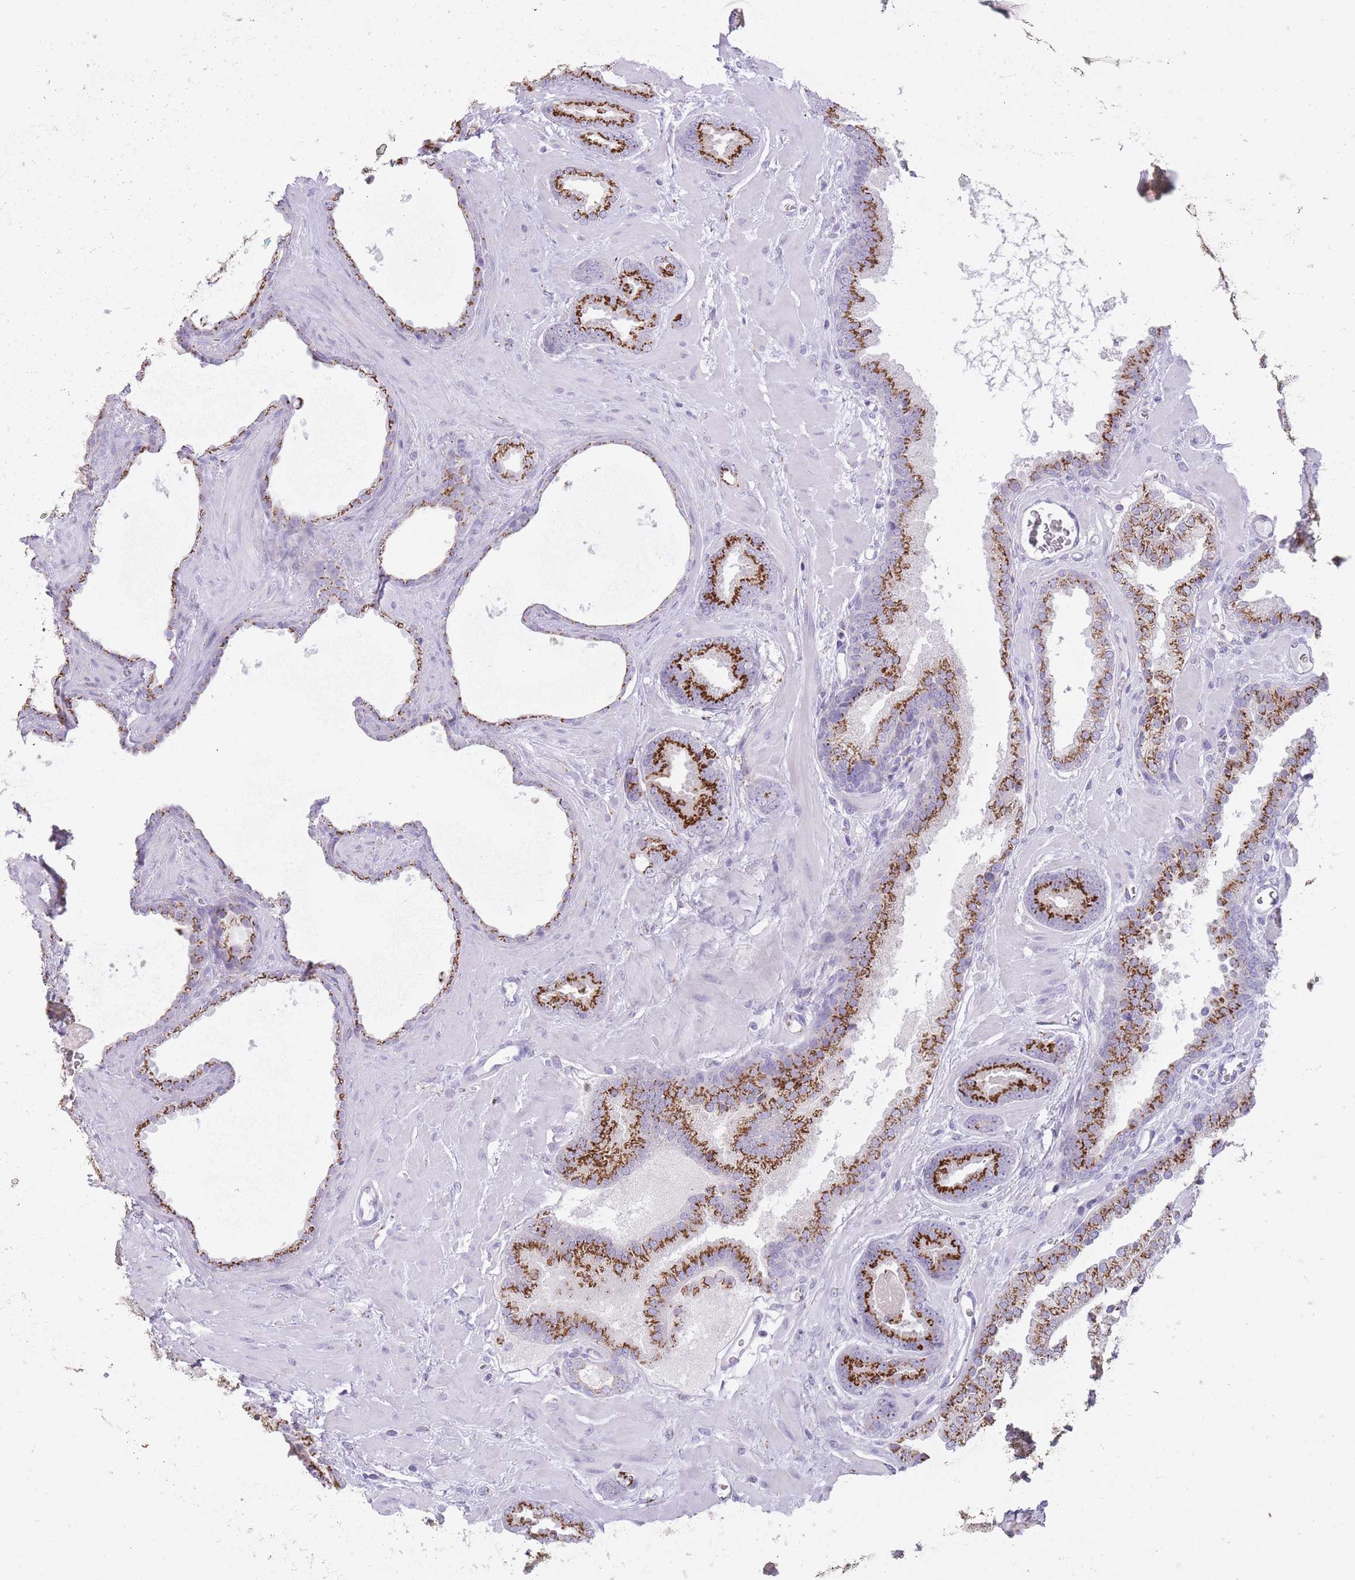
{"staining": {"intensity": "strong", "quantity": ">75%", "location": "cytoplasmic/membranous"}, "tissue": "prostate cancer", "cell_type": "Tumor cells", "image_type": "cancer", "snomed": [{"axis": "morphology", "description": "Adenocarcinoma, Low grade"}, {"axis": "topography", "description": "Prostate"}], "caption": "Adenocarcinoma (low-grade) (prostate) tissue reveals strong cytoplasmic/membranous staining in about >75% of tumor cells, visualized by immunohistochemistry.", "gene": "B4GALT2", "patient": {"sex": "male", "age": 62}}